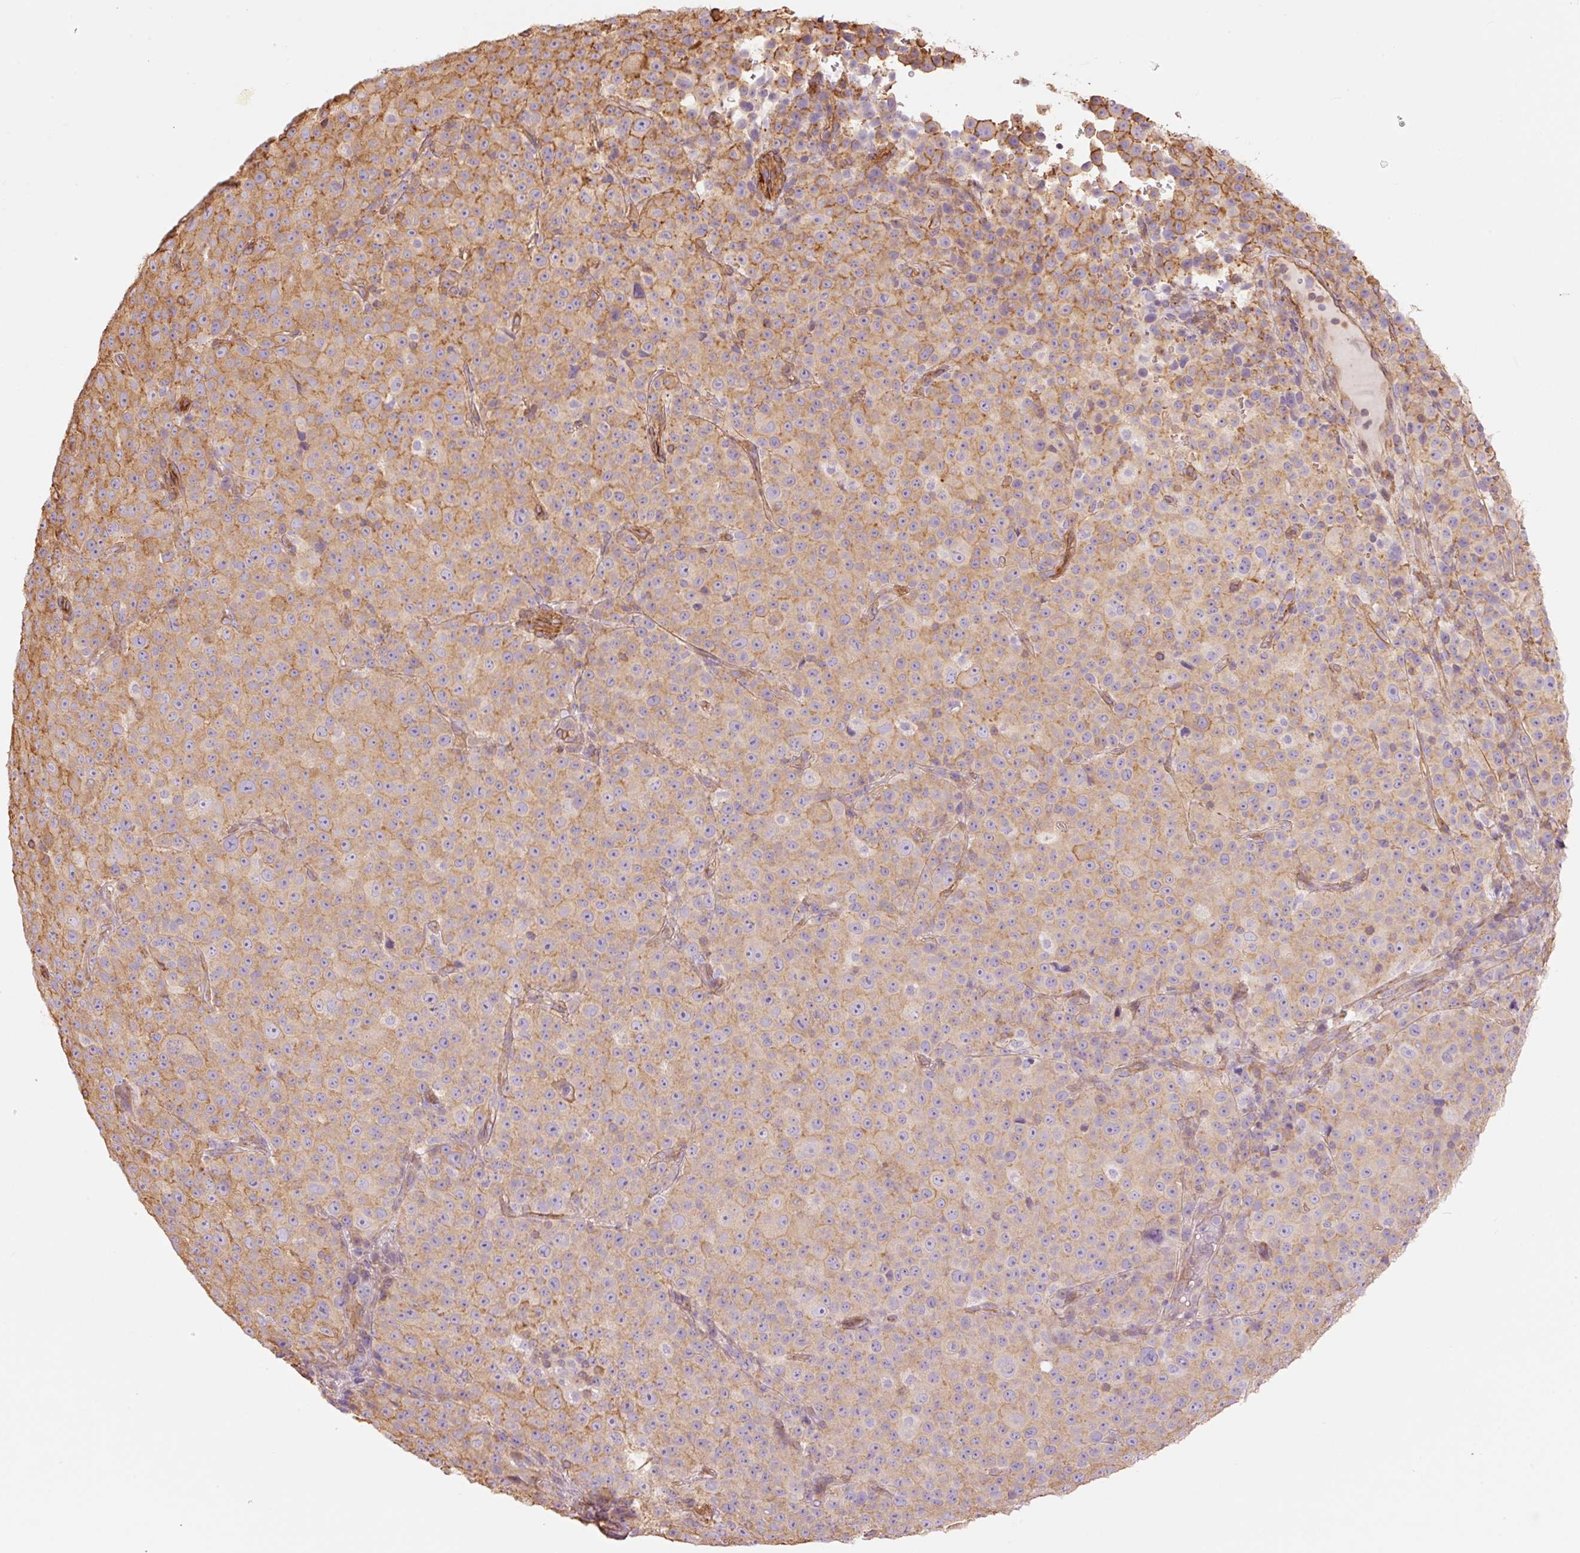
{"staining": {"intensity": "moderate", "quantity": ">75%", "location": "cytoplasmic/membranous"}, "tissue": "melanoma", "cell_type": "Tumor cells", "image_type": "cancer", "snomed": [{"axis": "morphology", "description": "Malignant melanoma, Metastatic site"}, {"axis": "topography", "description": "Skin"}, {"axis": "topography", "description": "Lymph node"}], "caption": "High-magnification brightfield microscopy of malignant melanoma (metastatic site) stained with DAB (brown) and counterstained with hematoxylin (blue). tumor cells exhibit moderate cytoplasmic/membranous staining is identified in approximately>75% of cells.", "gene": "PPP1R1B", "patient": {"sex": "male", "age": 66}}